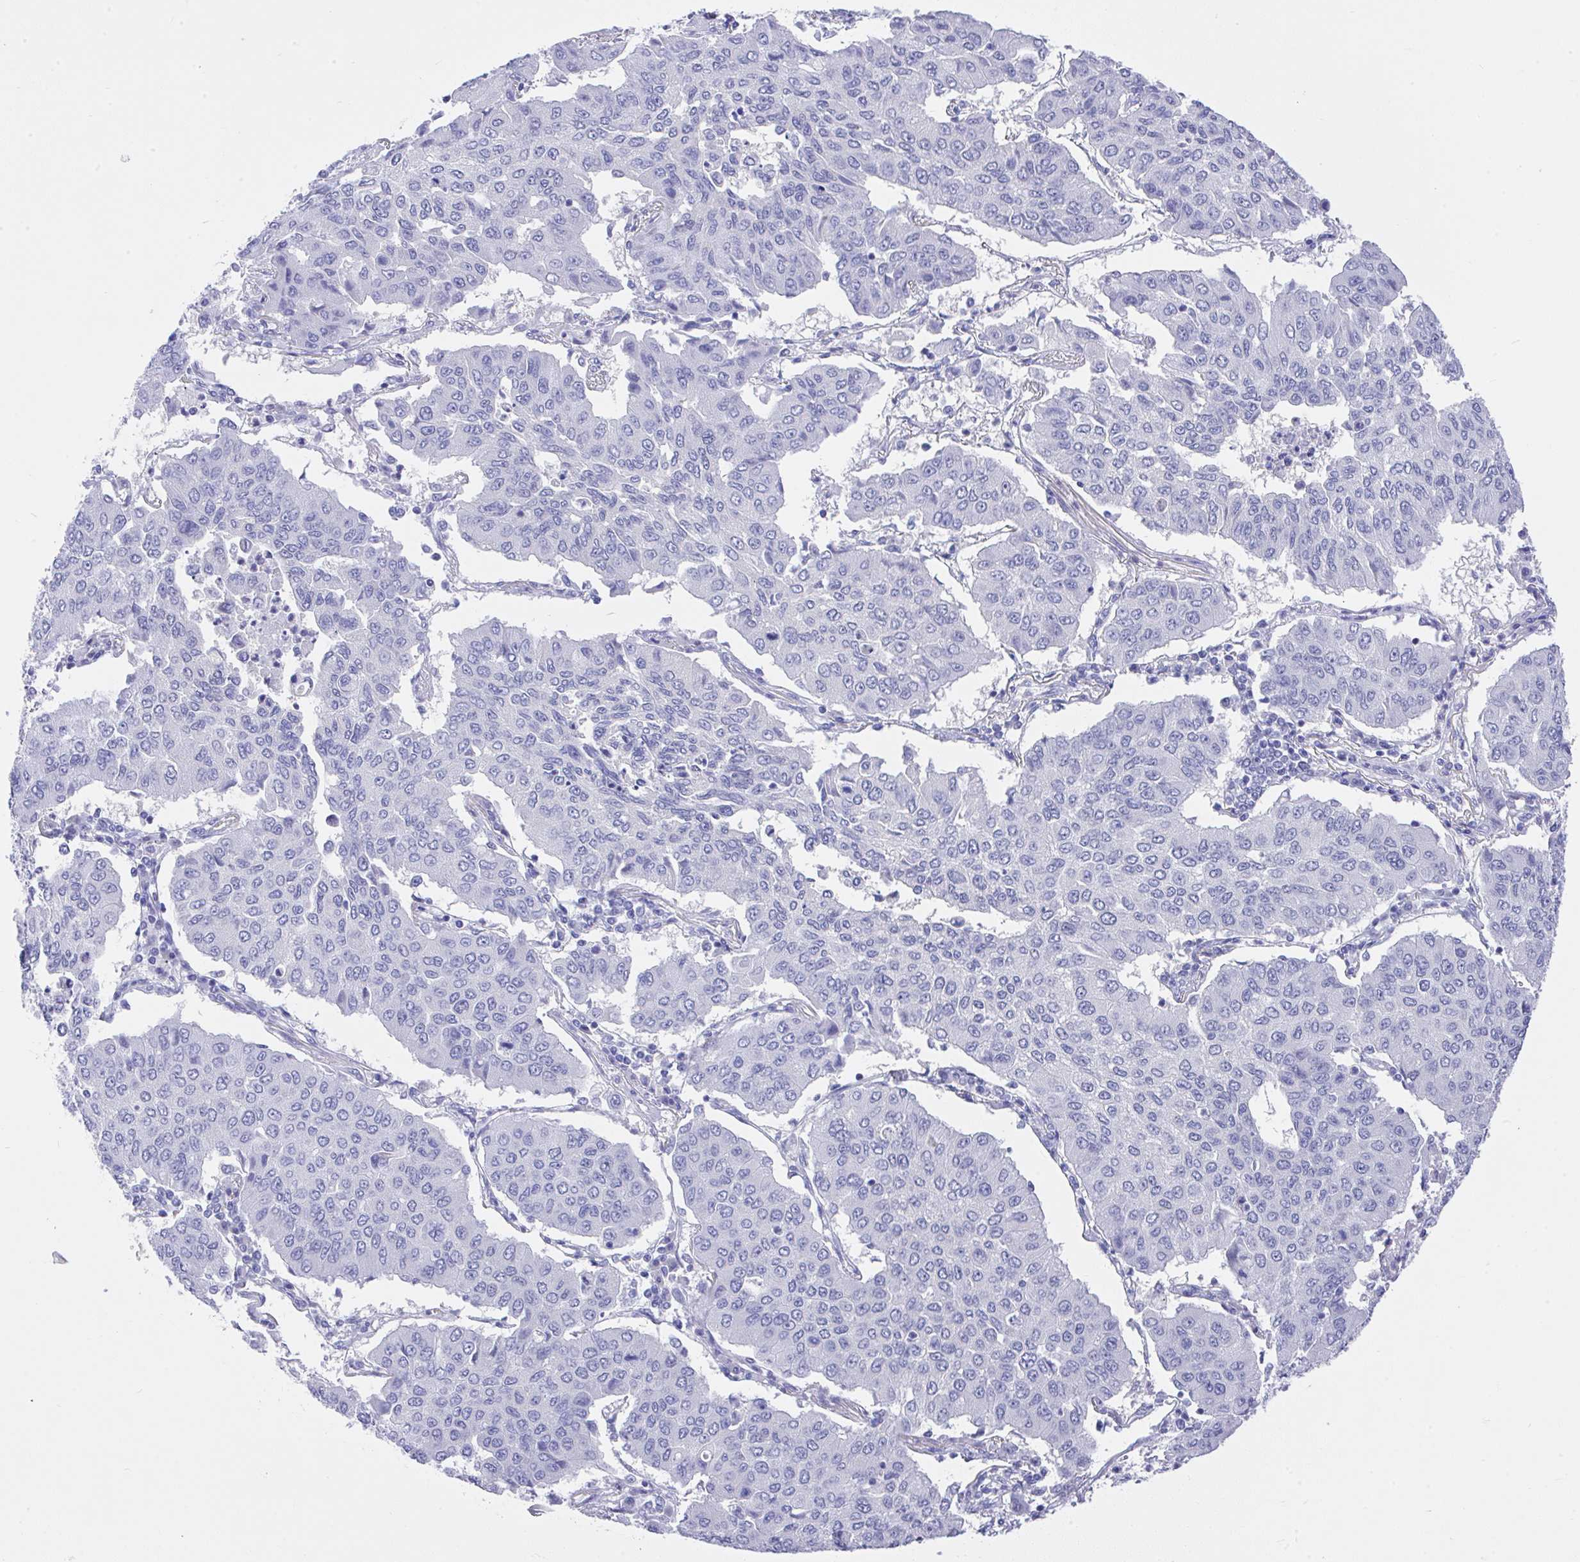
{"staining": {"intensity": "negative", "quantity": "none", "location": "none"}, "tissue": "lung cancer", "cell_type": "Tumor cells", "image_type": "cancer", "snomed": [{"axis": "morphology", "description": "Squamous cell carcinoma, NOS"}, {"axis": "topography", "description": "Lung"}], "caption": "Immunohistochemical staining of lung cancer displays no significant expression in tumor cells.", "gene": "MS4A12", "patient": {"sex": "male", "age": 74}}